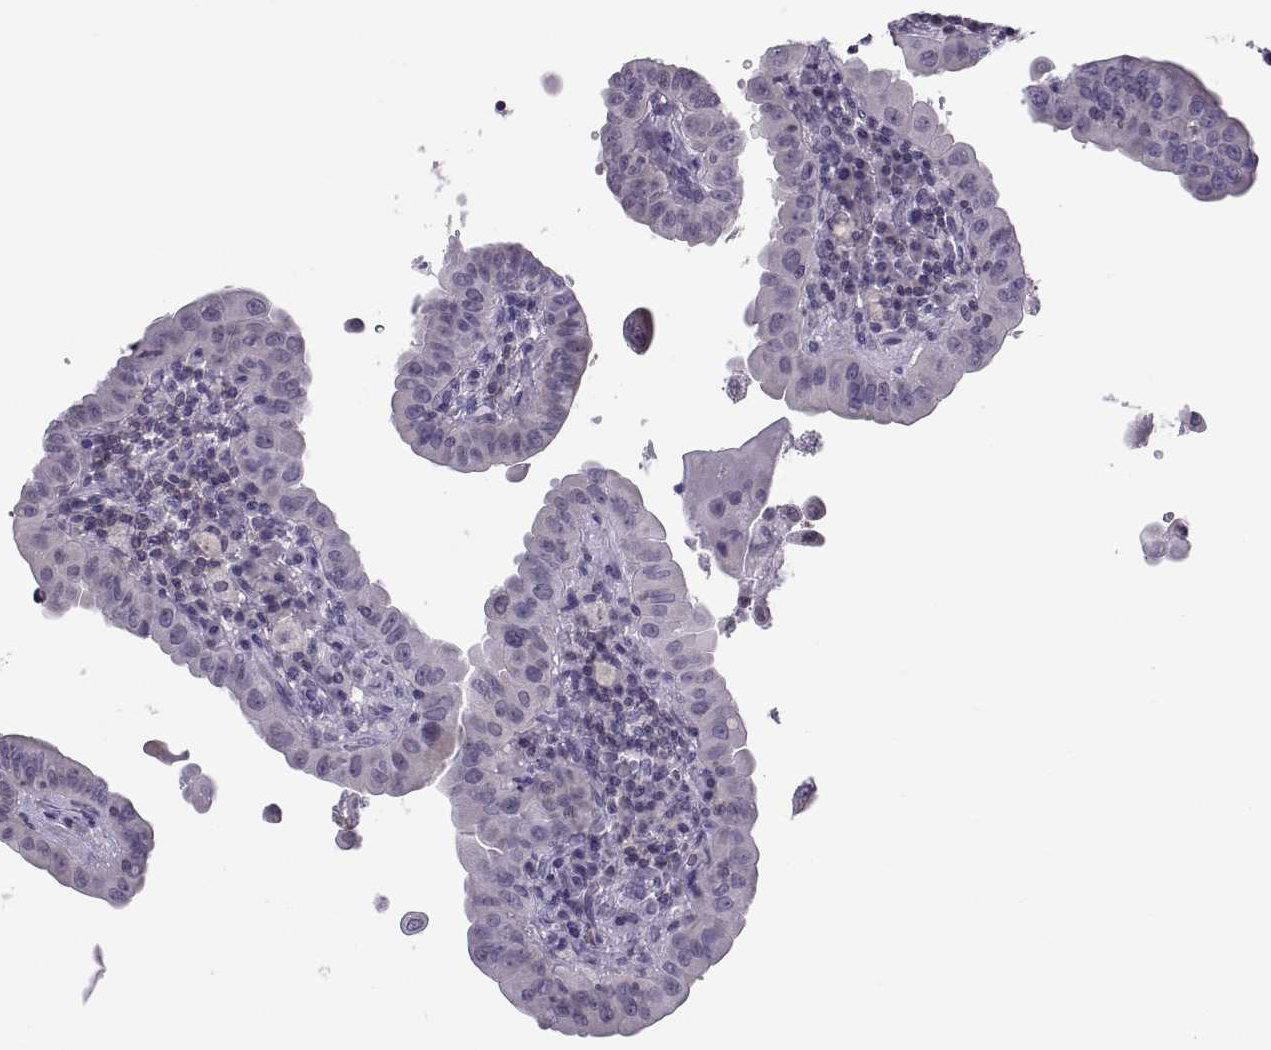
{"staining": {"intensity": "negative", "quantity": "none", "location": "none"}, "tissue": "thyroid cancer", "cell_type": "Tumor cells", "image_type": "cancer", "snomed": [{"axis": "morphology", "description": "Papillary adenocarcinoma, NOS"}, {"axis": "topography", "description": "Thyroid gland"}], "caption": "Immunohistochemical staining of human thyroid cancer exhibits no significant positivity in tumor cells. Nuclei are stained in blue.", "gene": "TTC21A", "patient": {"sex": "female", "age": 37}}